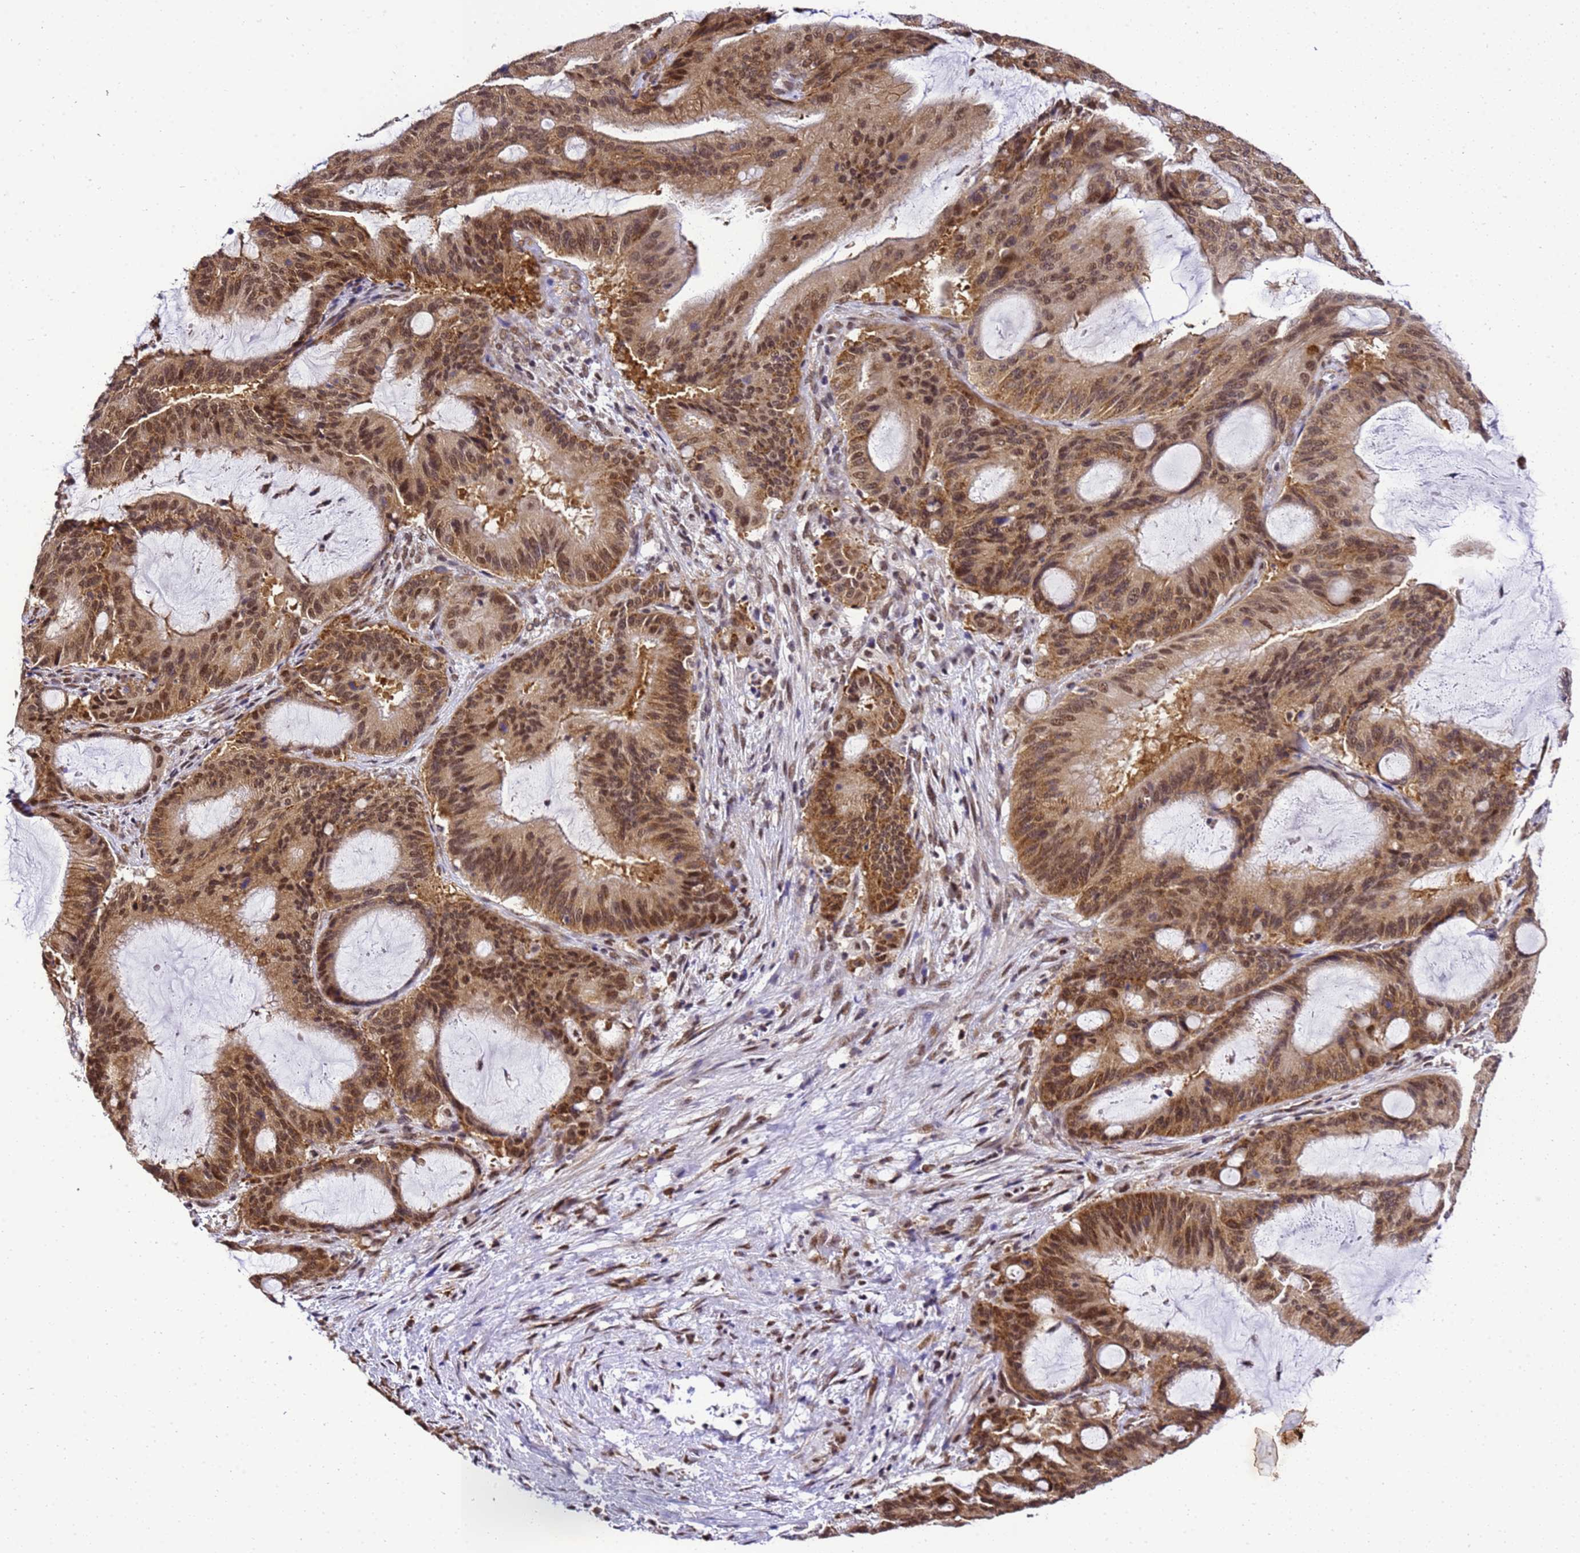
{"staining": {"intensity": "moderate", "quantity": ">75%", "location": "cytoplasmic/membranous,nuclear"}, "tissue": "liver cancer", "cell_type": "Tumor cells", "image_type": "cancer", "snomed": [{"axis": "morphology", "description": "Normal tissue, NOS"}, {"axis": "morphology", "description": "Cholangiocarcinoma"}, {"axis": "topography", "description": "Liver"}, {"axis": "topography", "description": "Peripheral nerve tissue"}], "caption": "Protein staining demonstrates moderate cytoplasmic/membranous and nuclear expression in about >75% of tumor cells in cholangiocarcinoma (liver). The protein is stained brown, and the nuclei are stained in blue (DAB (3,3'-diaminobenzidine) IHC with brightfield microscopy, high magnification).", "gene": "SMN1", "patient": {"sex": "female", "age": 73}}